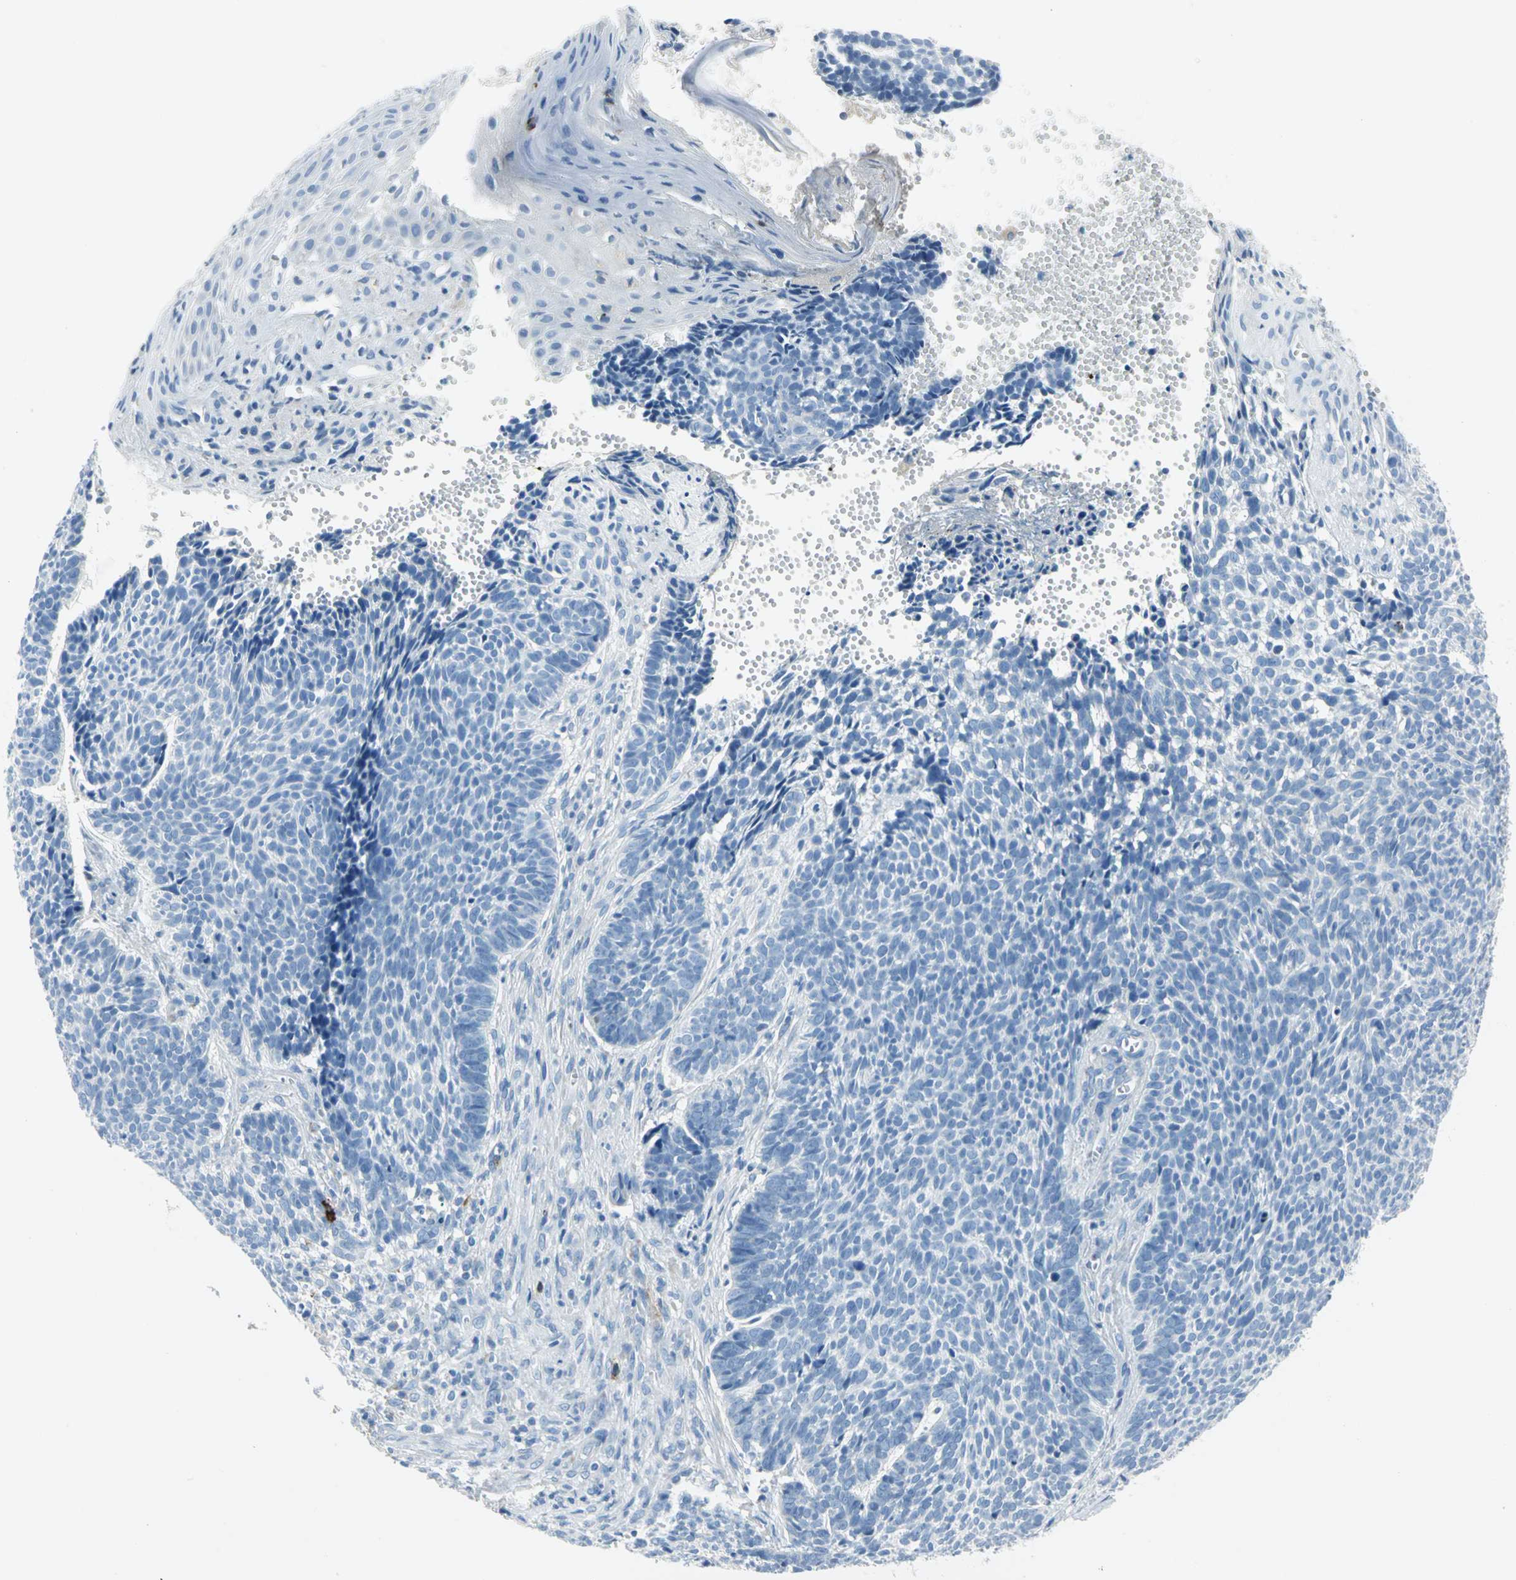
{"staining": {"intensity": "negative", "quantity": "none", "location": "none"}, "tissue": "skin cancer", "cell_type": "Tumor cells", "image_type": "cancer", "snomed": [{"axis": "morphology", "description": "Basal cell carcinoma"}, {"axis": "topography", "description": "Skin"}], "caption": "DAB immunohistochemical staining of skin cancer (basal cell carcinoma) displays no significant positivity in tumor cells.", "gene": "ALOX15", "patient": {"sex": "male", "age": 84}}